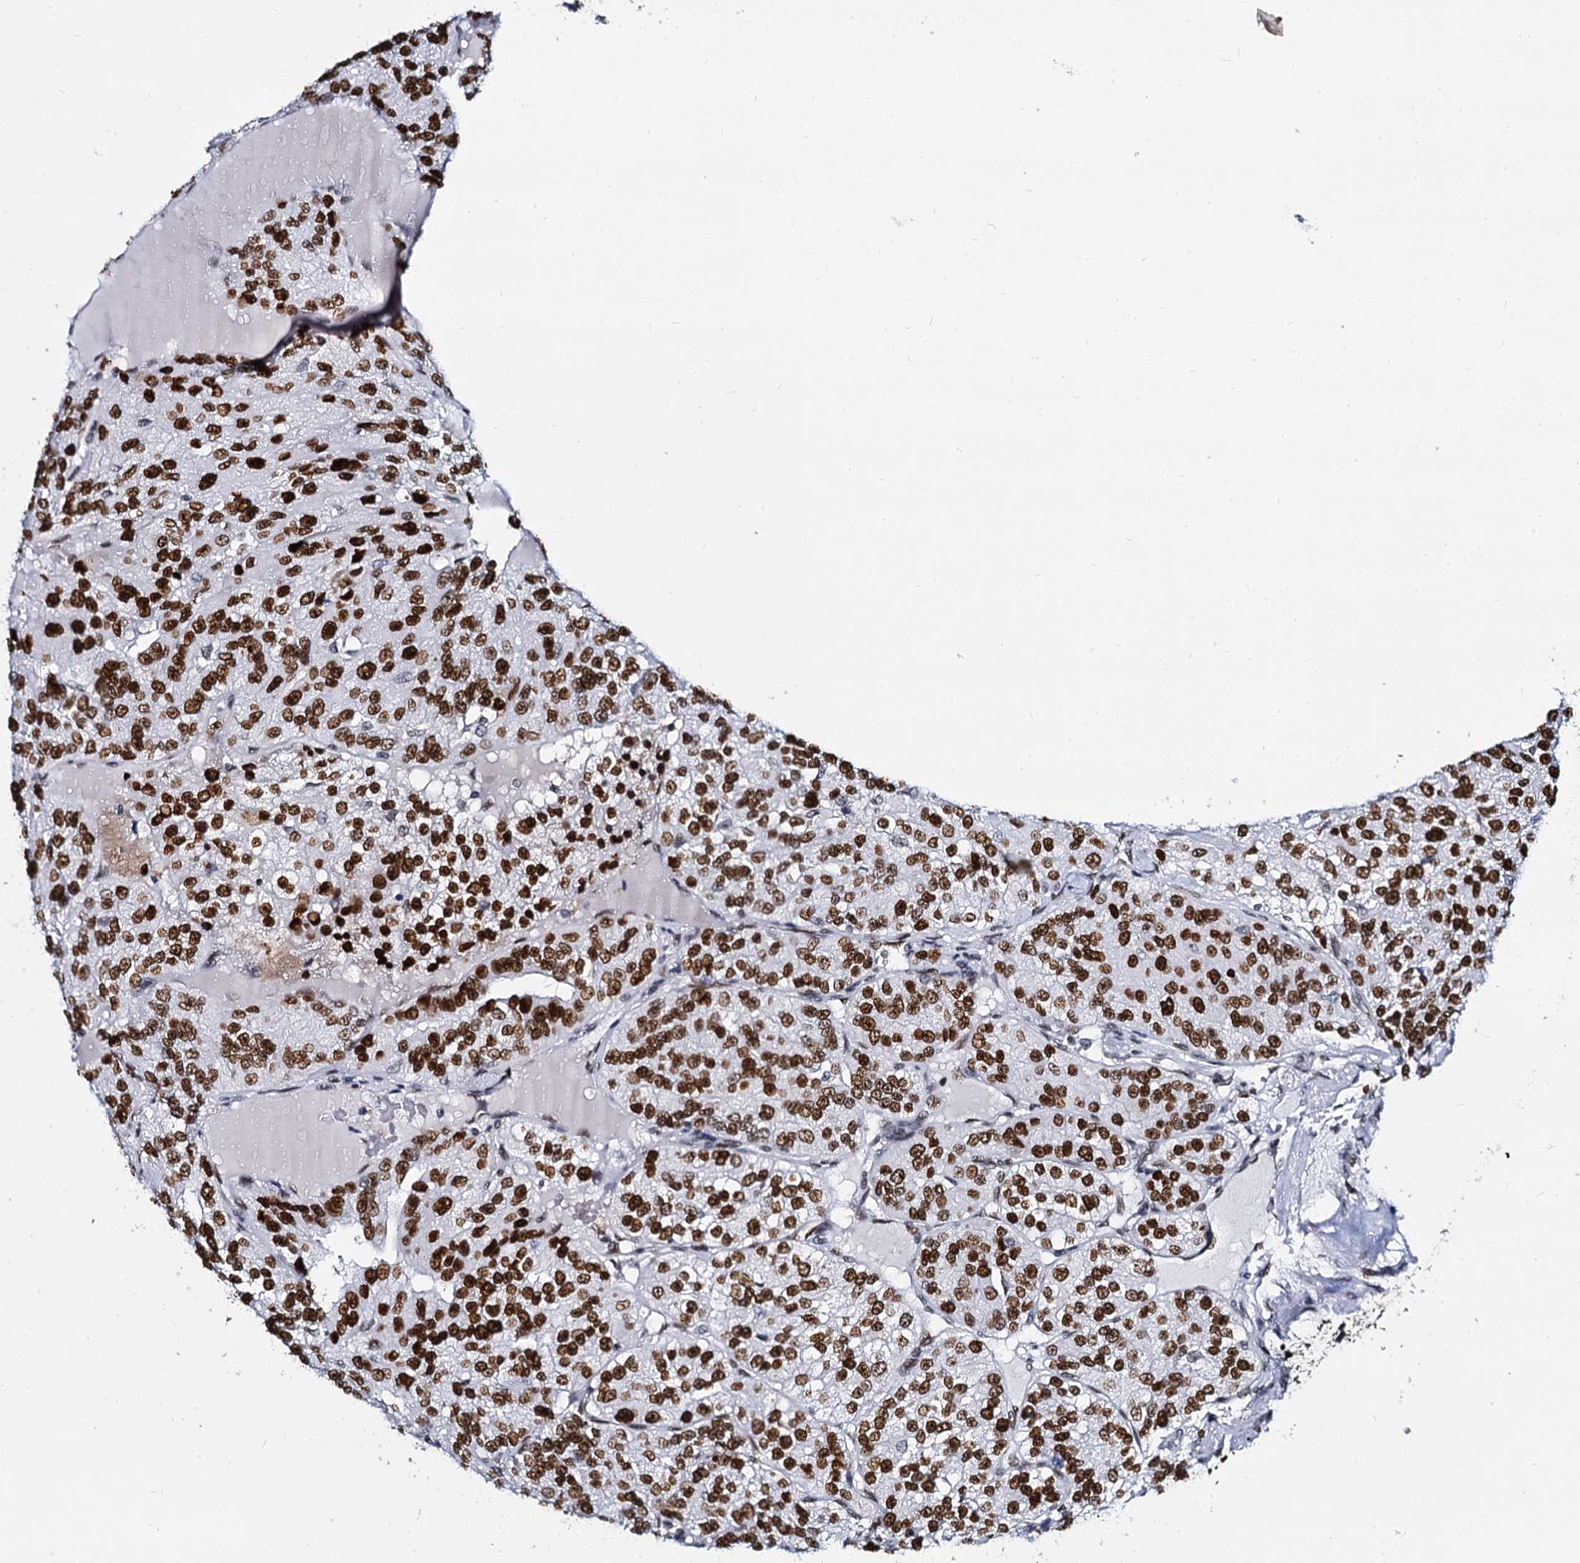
{"staining": {"intensity": "strong", "quantity": ">75%", "location": "nuclear"}, "tissue": "renal cancer", "cell_type": "Tumor cells", "image_type": "cancer", "snomed": [{"axis": "morphology", "description": "Adenocarcinoma, NOS"}, {"axis": "topography", "description": "Kidney"}], "caption": "IHC staining of adenocarcinoma (renal), which shows high levels of strong nuclear expression in about >75% of tumor cells indicating strong nuclear protein expression. The staining was performed using DAB (brown) for protein detection and nuclei were counterstained in hematoxylin (blue).", "gene": "CMAS", "patient": {"sex": "female", "age": 63}}